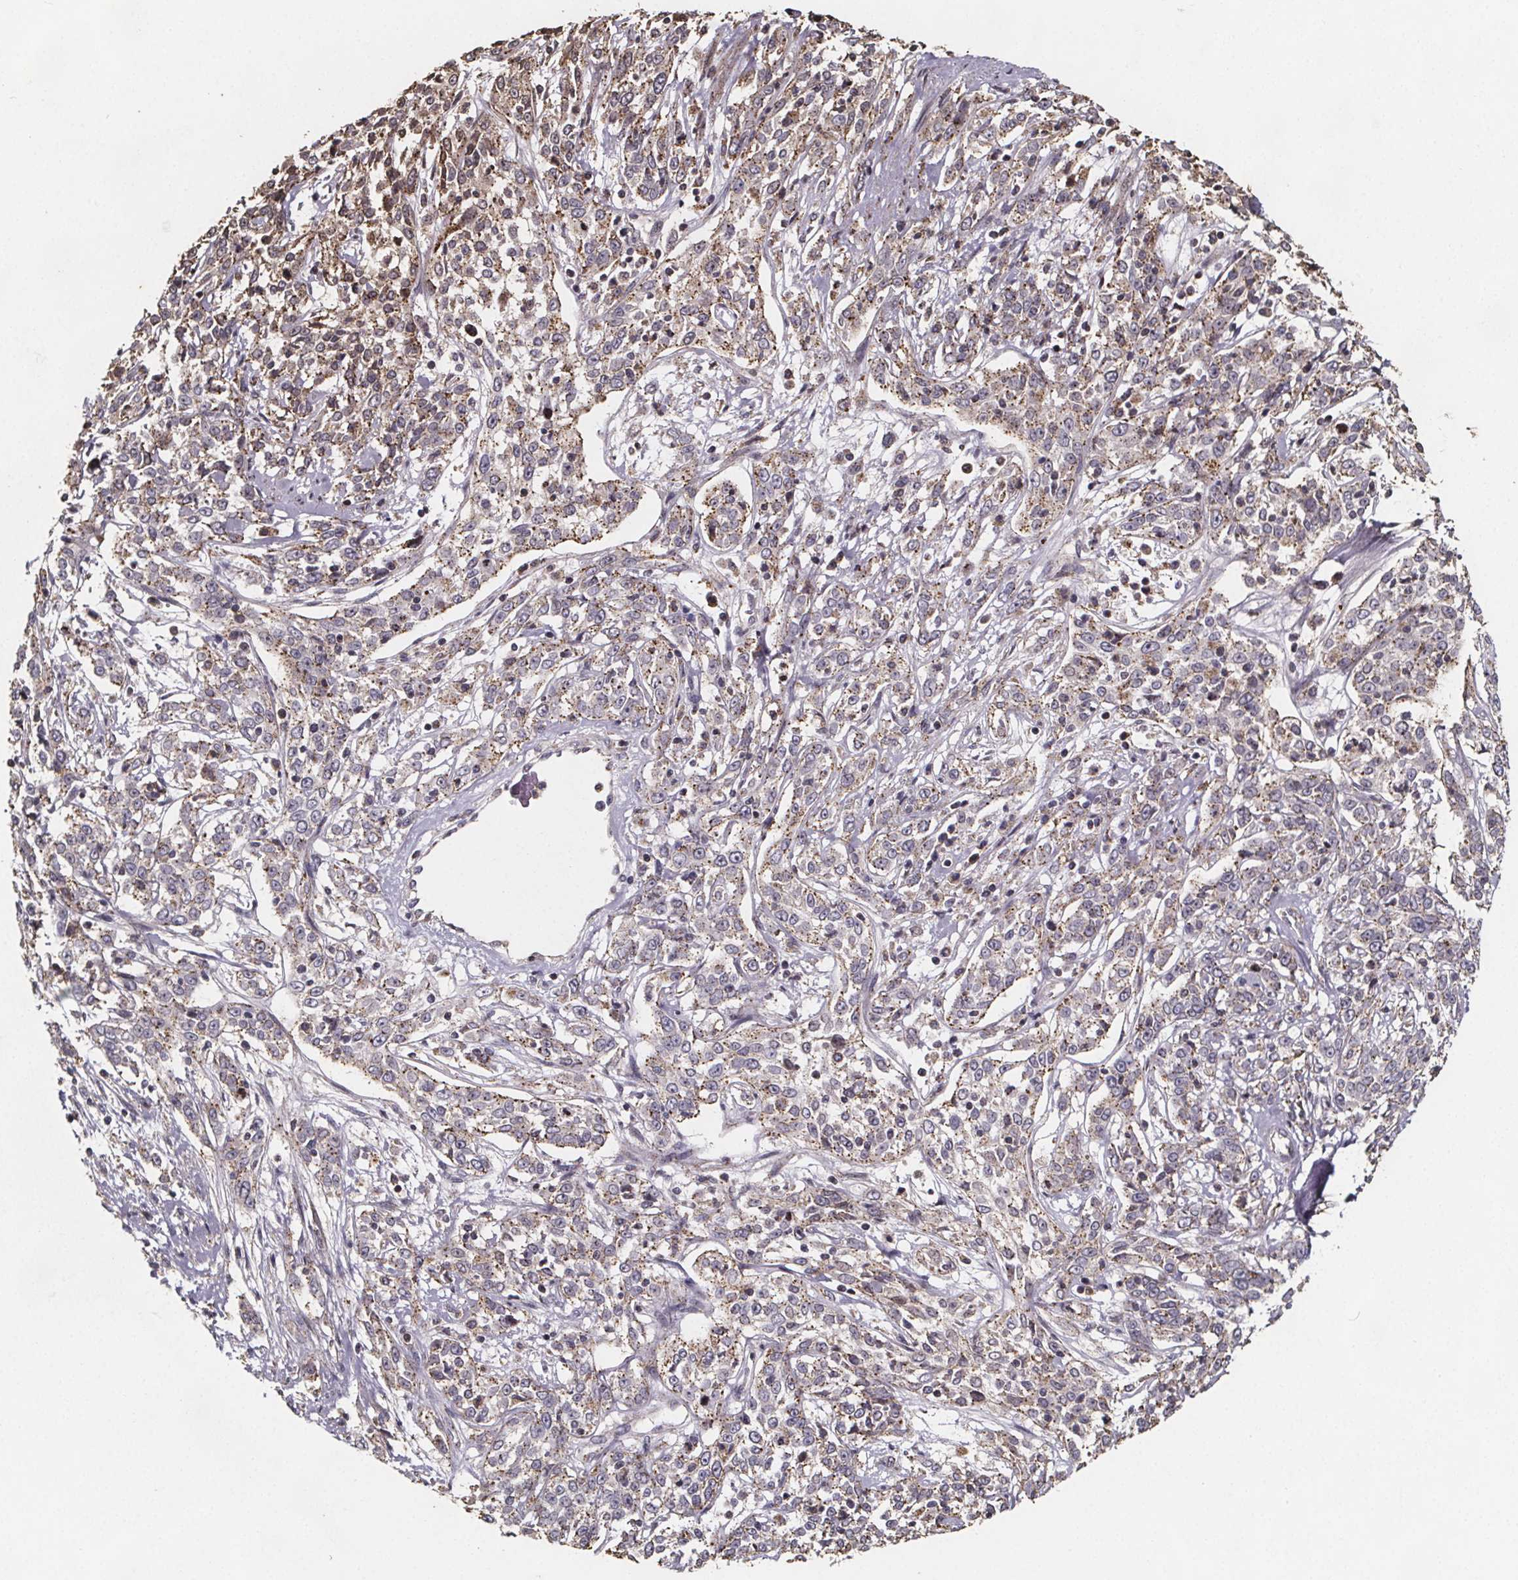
{"staining": {"intensity": "moderate", "quantity": "25%-75%", "location": "cytoplasmic/membranous"}, "tissue": "cervical cancer", "cell_type": "Tumor cells", "image_type": "cancer", "snomed": [{"axis": "morphology", "description": "Adenocarcinoma, NOS"}, {"axis": "topography", "description": "Cervix"}], "caption": "This histopathology image demonstrates IHC staining of human cervical adenocarcinoma, with medium moderate cytoplasmic/membranous positivity in about 25%-75% of tumor cells.", "gene": "ZNF879", "patient": {"sex": "female", "age": 40}}